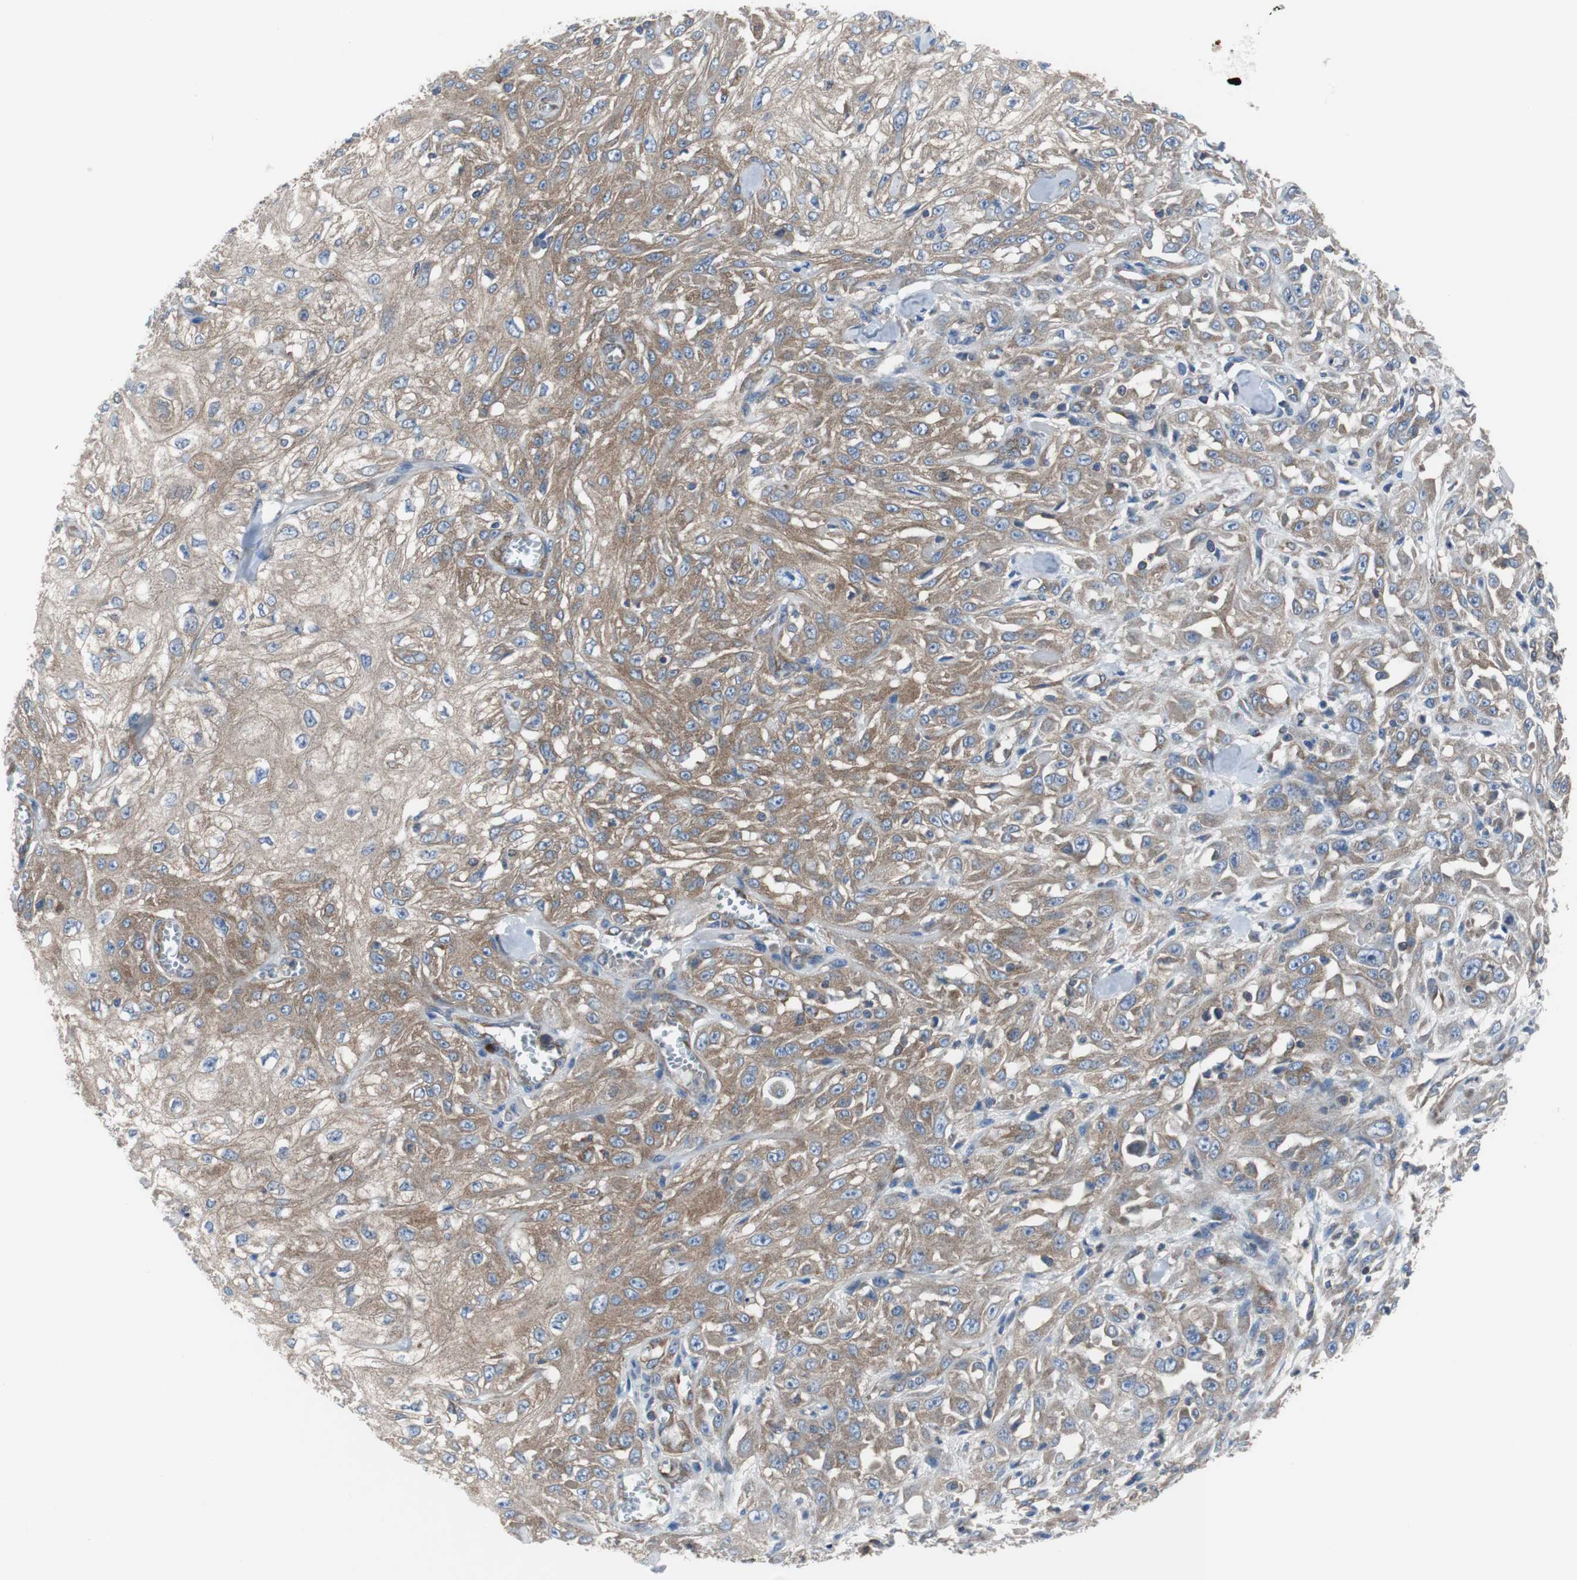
{"staining": {"intensity": "moderate", "quantity": ">75%", "location": "cytoplasmic/membranous"}, "tissue": "skin cancer", "cell_type": "Tumor cells", "image_type": "cancer", "snomed": [{"axis": "morphology", "description": "Squamous cell carcinoma, NOS"}, {"axis": "morphology", "description": "Squamous cell carcinoma, metastatic, NOS"}, {"axis": "topography", "description": "Skin"}, {"axis": "topography", "description": "Lymph node"}], "caption": "Moderate cytoplasmic/membranous positivity for a protein is identified in approximately >75% of tumor cells of skin metastatic squamous cell carcinoma using IHC.", "gene": "BRAF", "patient": {"sex": "male", "age": 75}}